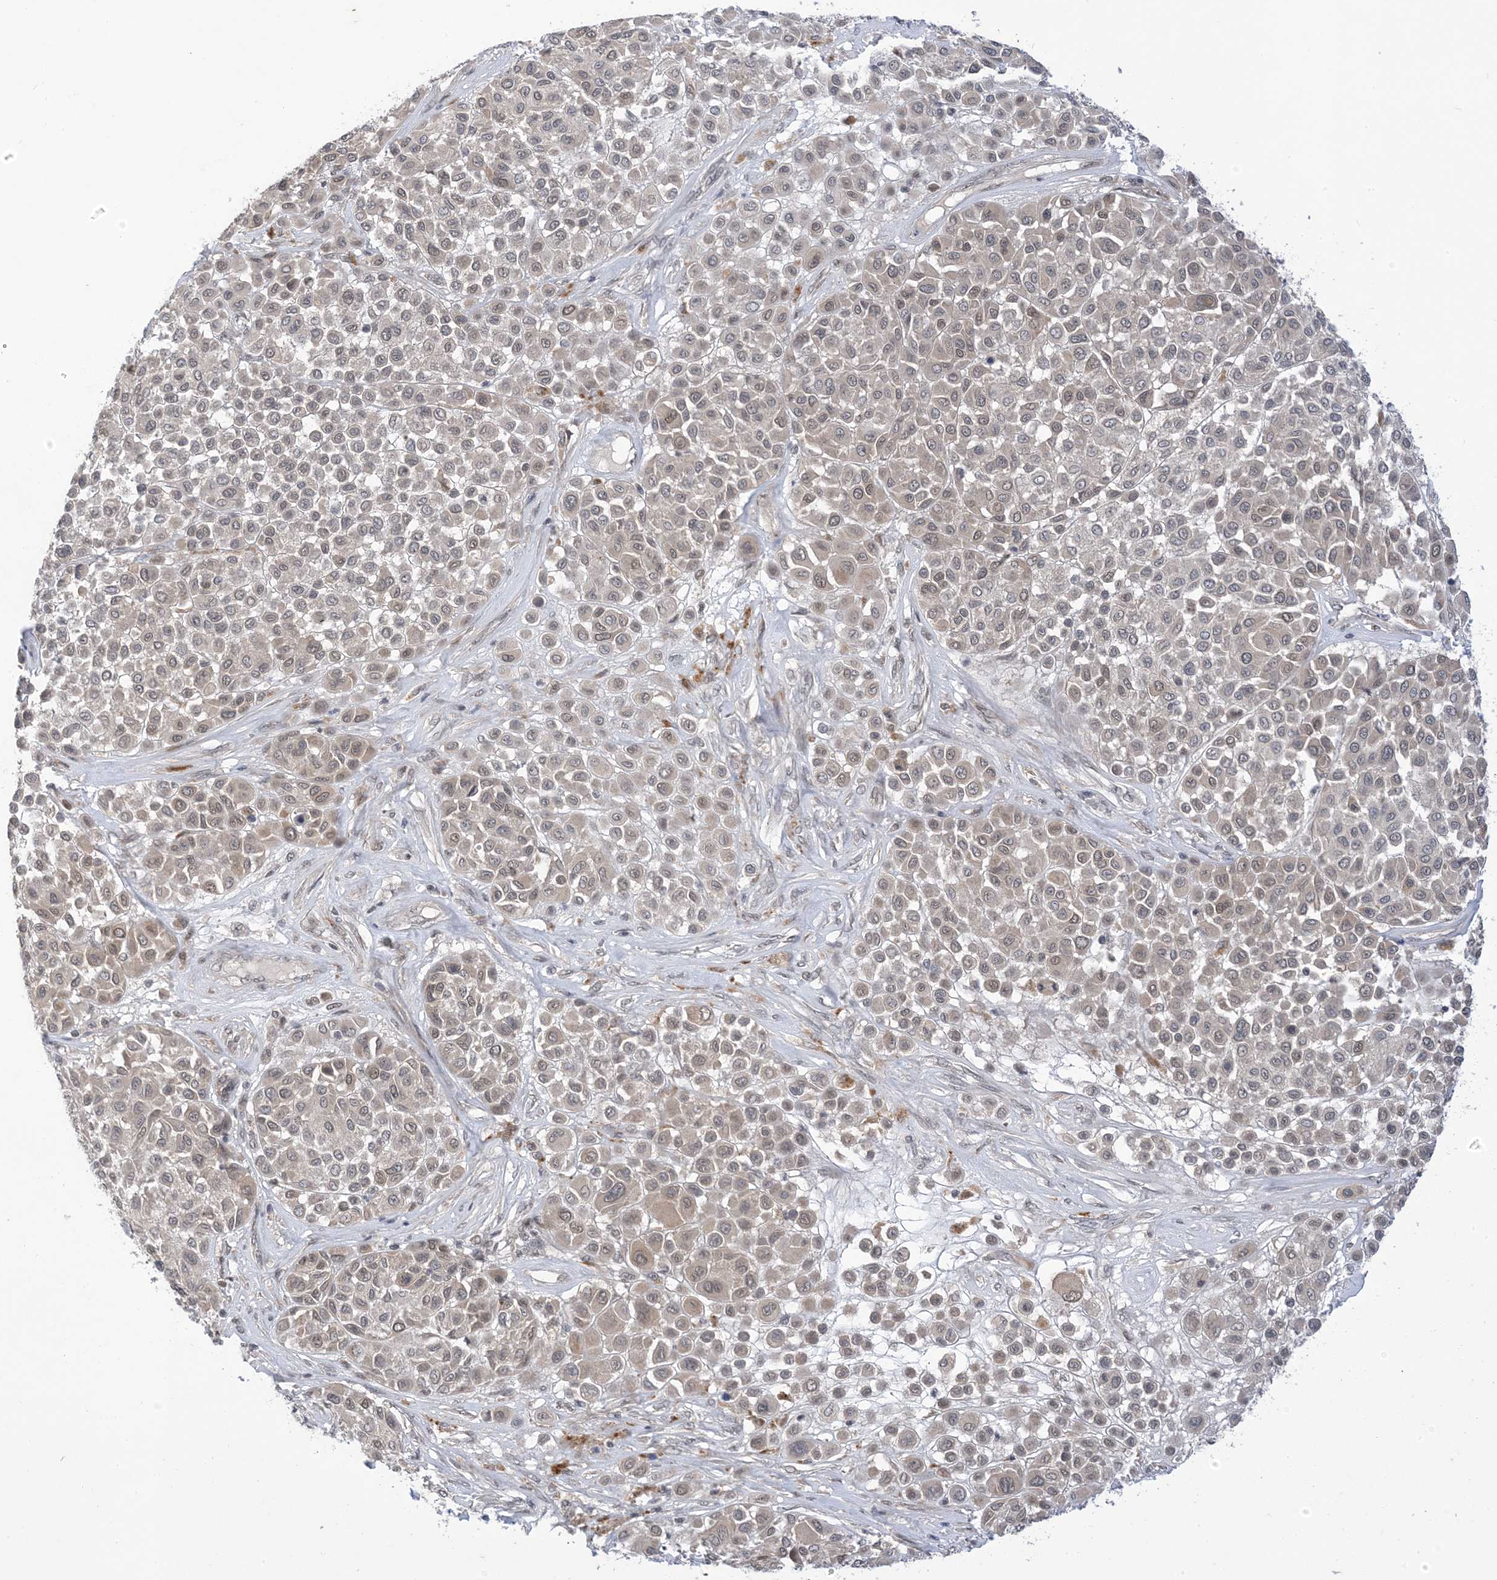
{"staining": {"intensity": "weak", "quantity": "<25%", "location": "cytoplasmic/membranous"}, "tissue": "melanoma", "cell_type": "Tumor cells", "image_type": "cancer", "snomed": [{"axis": "morphology", "description": "Malignant melanoma, Metastatic site"}, {"axis": "topography", "description": "Soft tissue"}], "caption": "Malignant melanoma (metastatic site) was stained to show a protein in brown. There is no significant expression in tumor cells. (DAB immunohistochemistry (IHC), high magnification).", "gene": "RANBP9", "patient": {"sex": "male", "age": 41}}